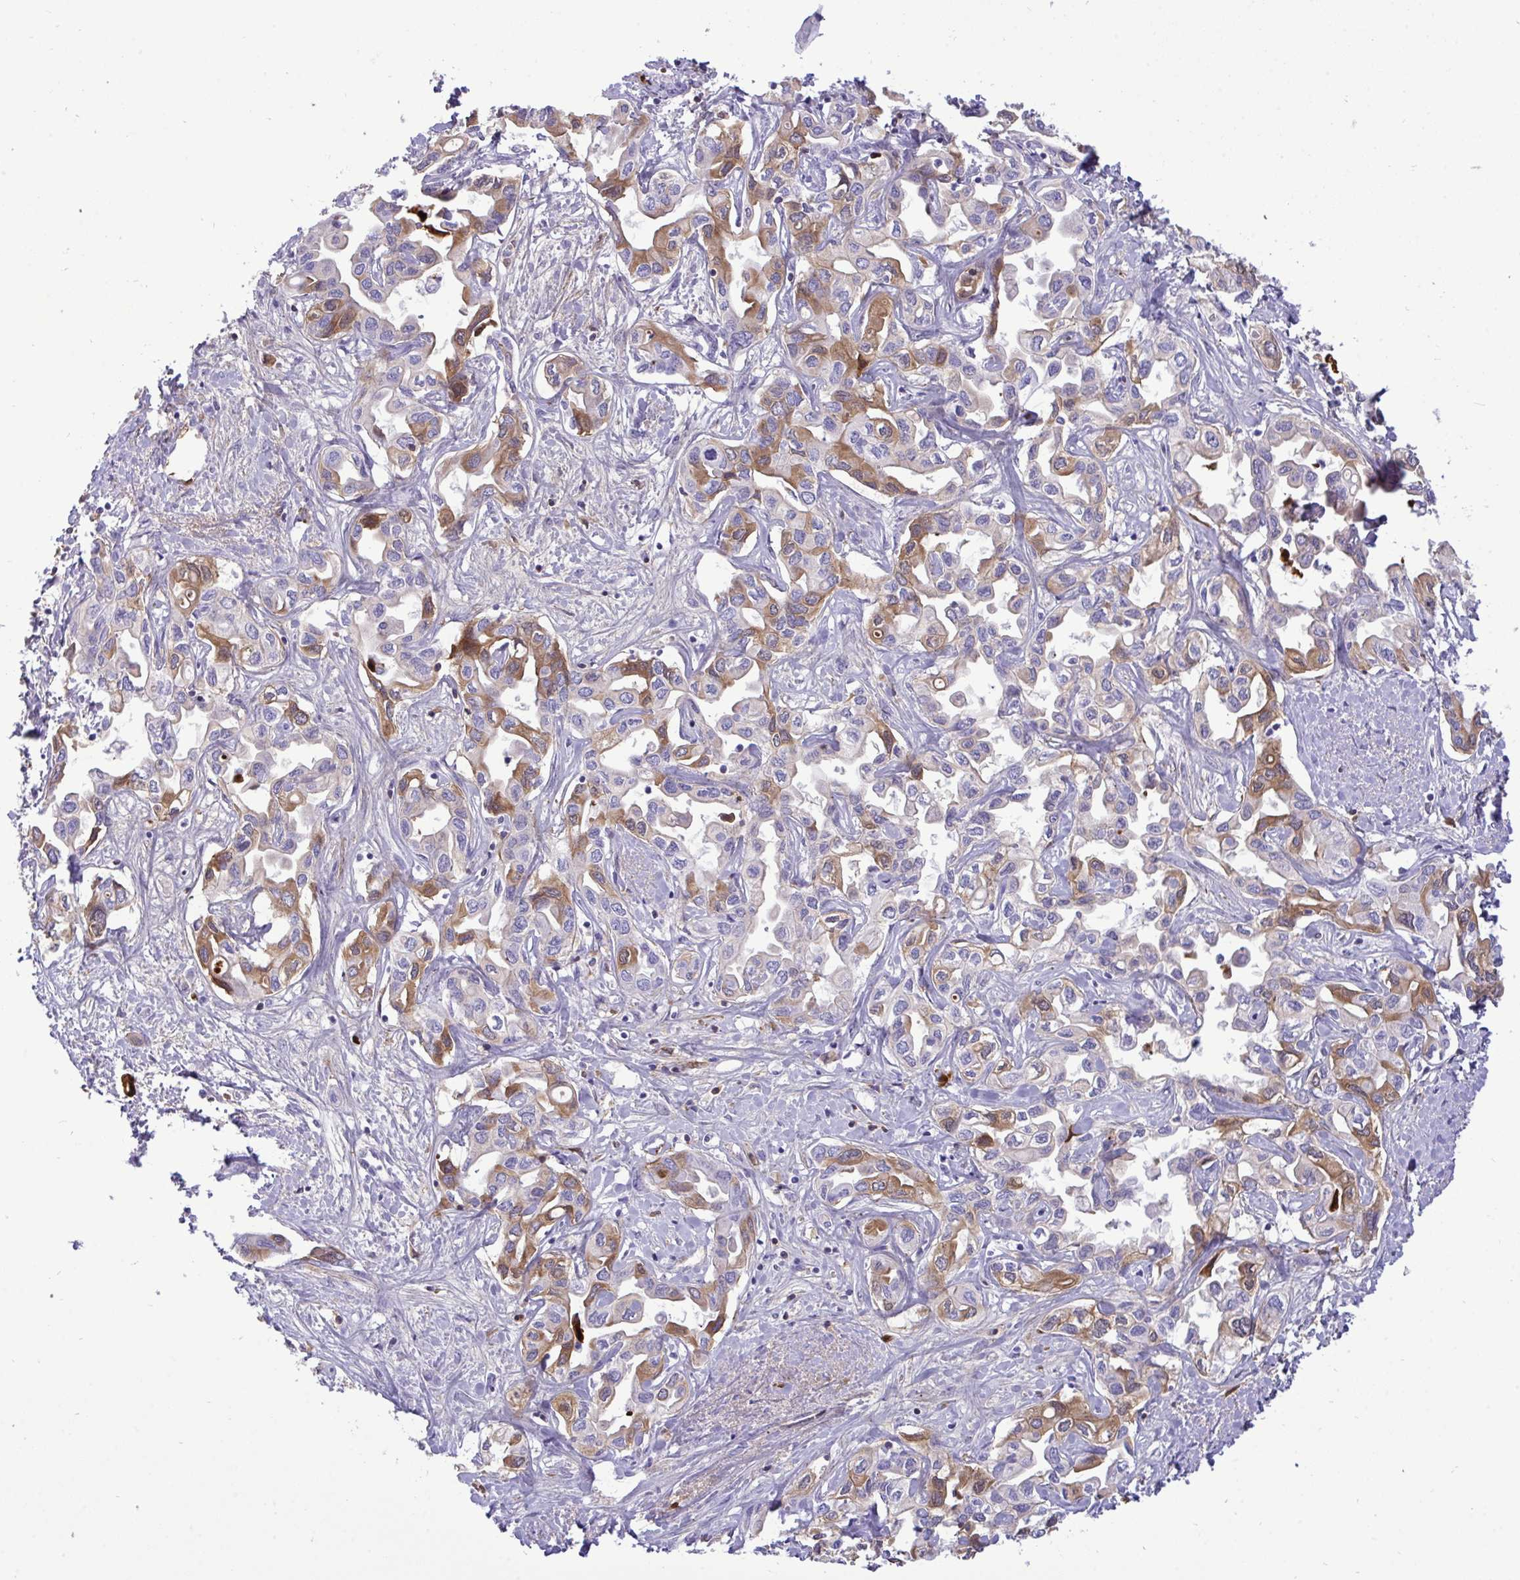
{"staining": {"intensity": "moderate", "quantity": "25%-75%", "location": "cytoplasmic/membranous"}, "tissue": "liver cancer", "cell_type": "Tumor cells", "image_type": "cancer", "snomed": [{"axis": "morphology", "description": "Cholangiocarcinoma"}, {"axis": "topography", "description": "Liver"}], "caption": "Brown immunohistochemical staining in human liver cancer (cholangiocarcinoma) reveals moderate cytoplasmic/membranous staining in about 25%-75% of tumor cells. Immunohistochemistry stains the protein of interest in brown and the nuclei are stained blue.", "gene": "F2", "patient": {"sex": "female", "age": 64}}